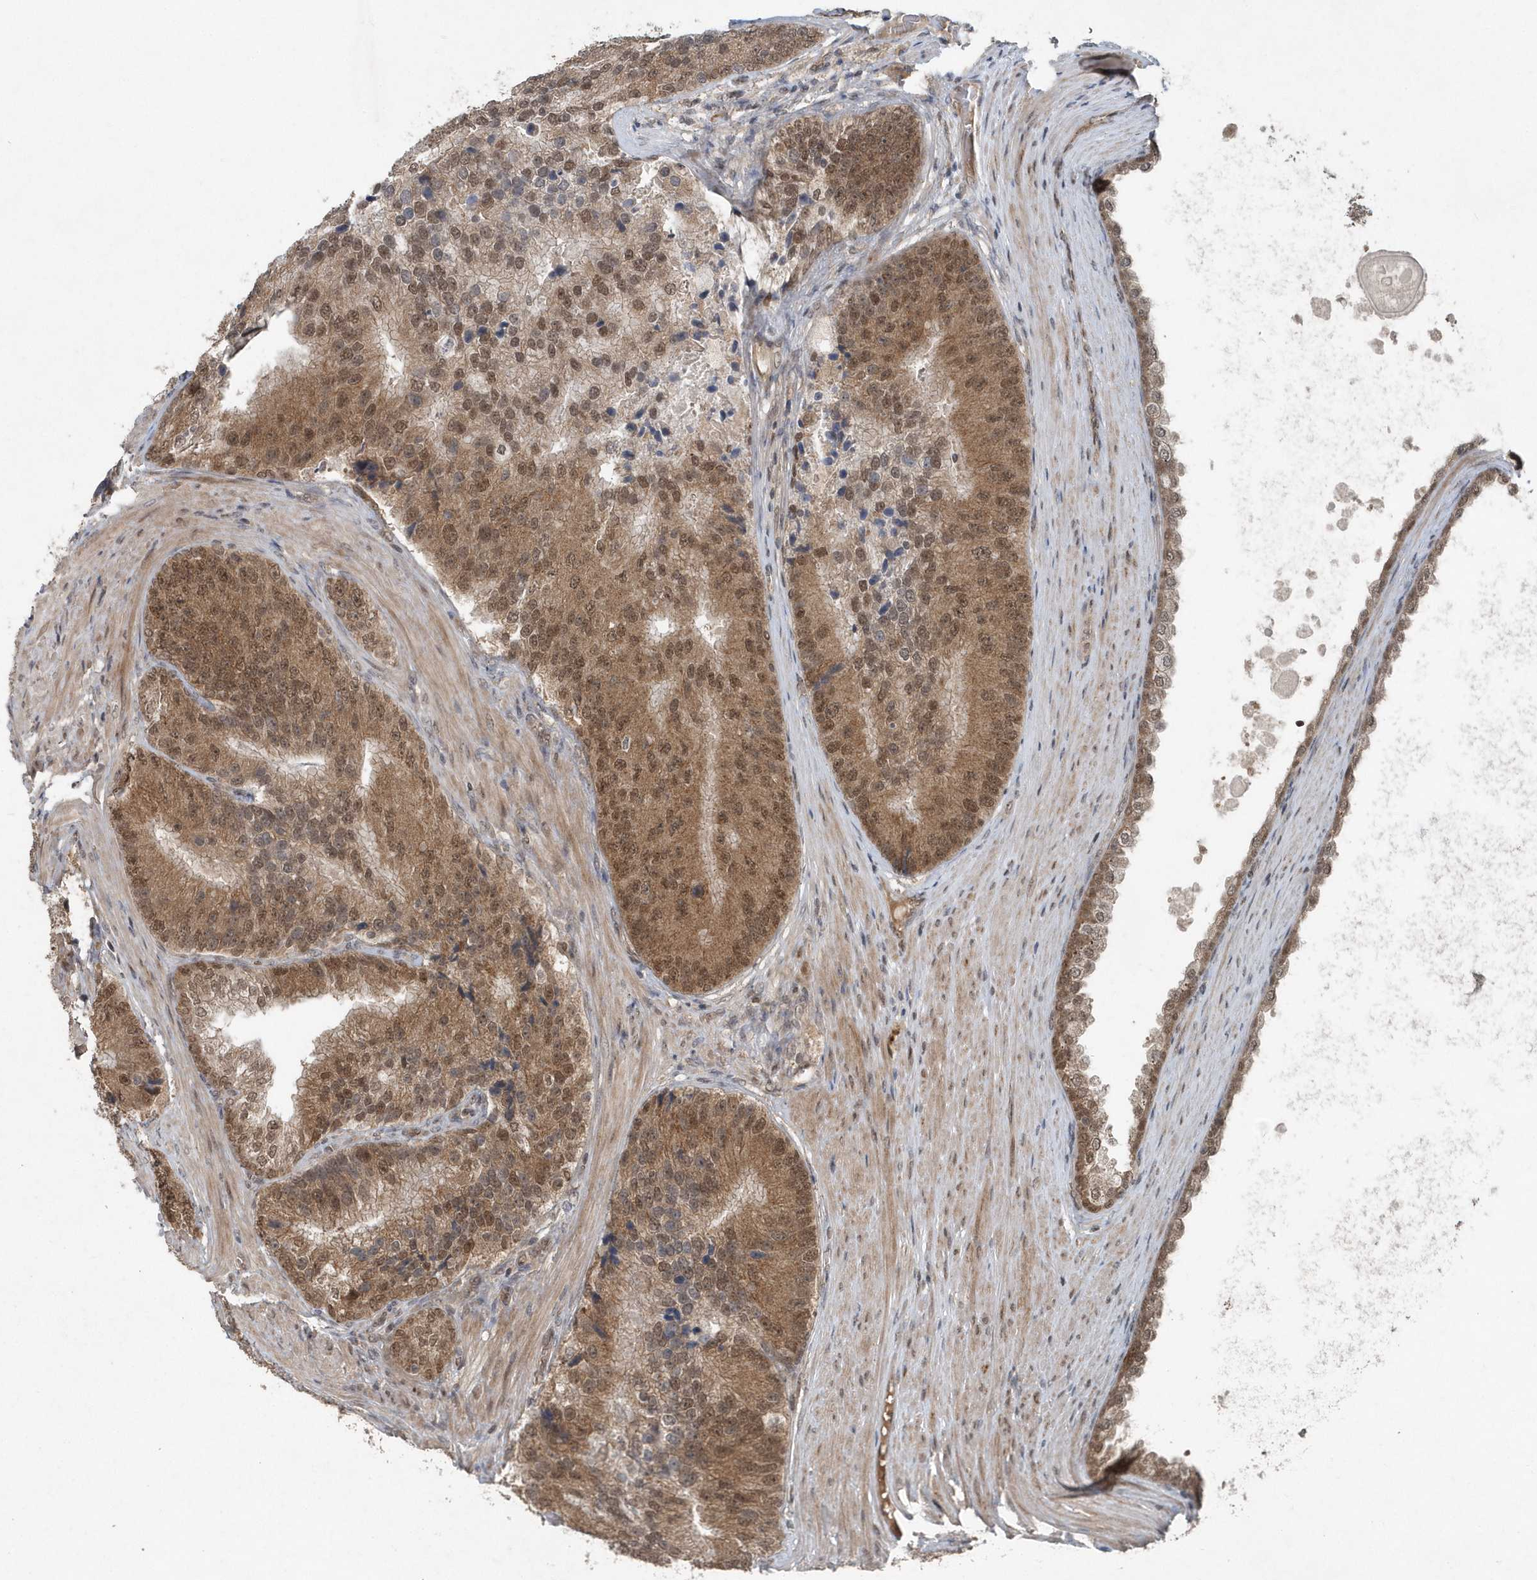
{"staining": {"intensity": "moderate", "quantity": ">75%", "location": "cytoplasmic/membranous,nuclear"}, "tissue": "prostate cancer", "cell_type": "Tumor cells", "image_type": "cancer", "snomed": [{"axis": "morphology", "description": "Adenocarcinoma, High grade"}, {"axis": "topography", "description": "Prostate"}], "caption": "Adenocarcinoma (high-grade) (prostate) was stained to show a protein in brown. There is medium levels of moderate cytoplasmic/membranous and nuclear positivity in approximately >75% of tumor cells. Nuclei are stained in blue.", "gene": "QTRT2", "patient": {"sex": "male", "age": 70}}